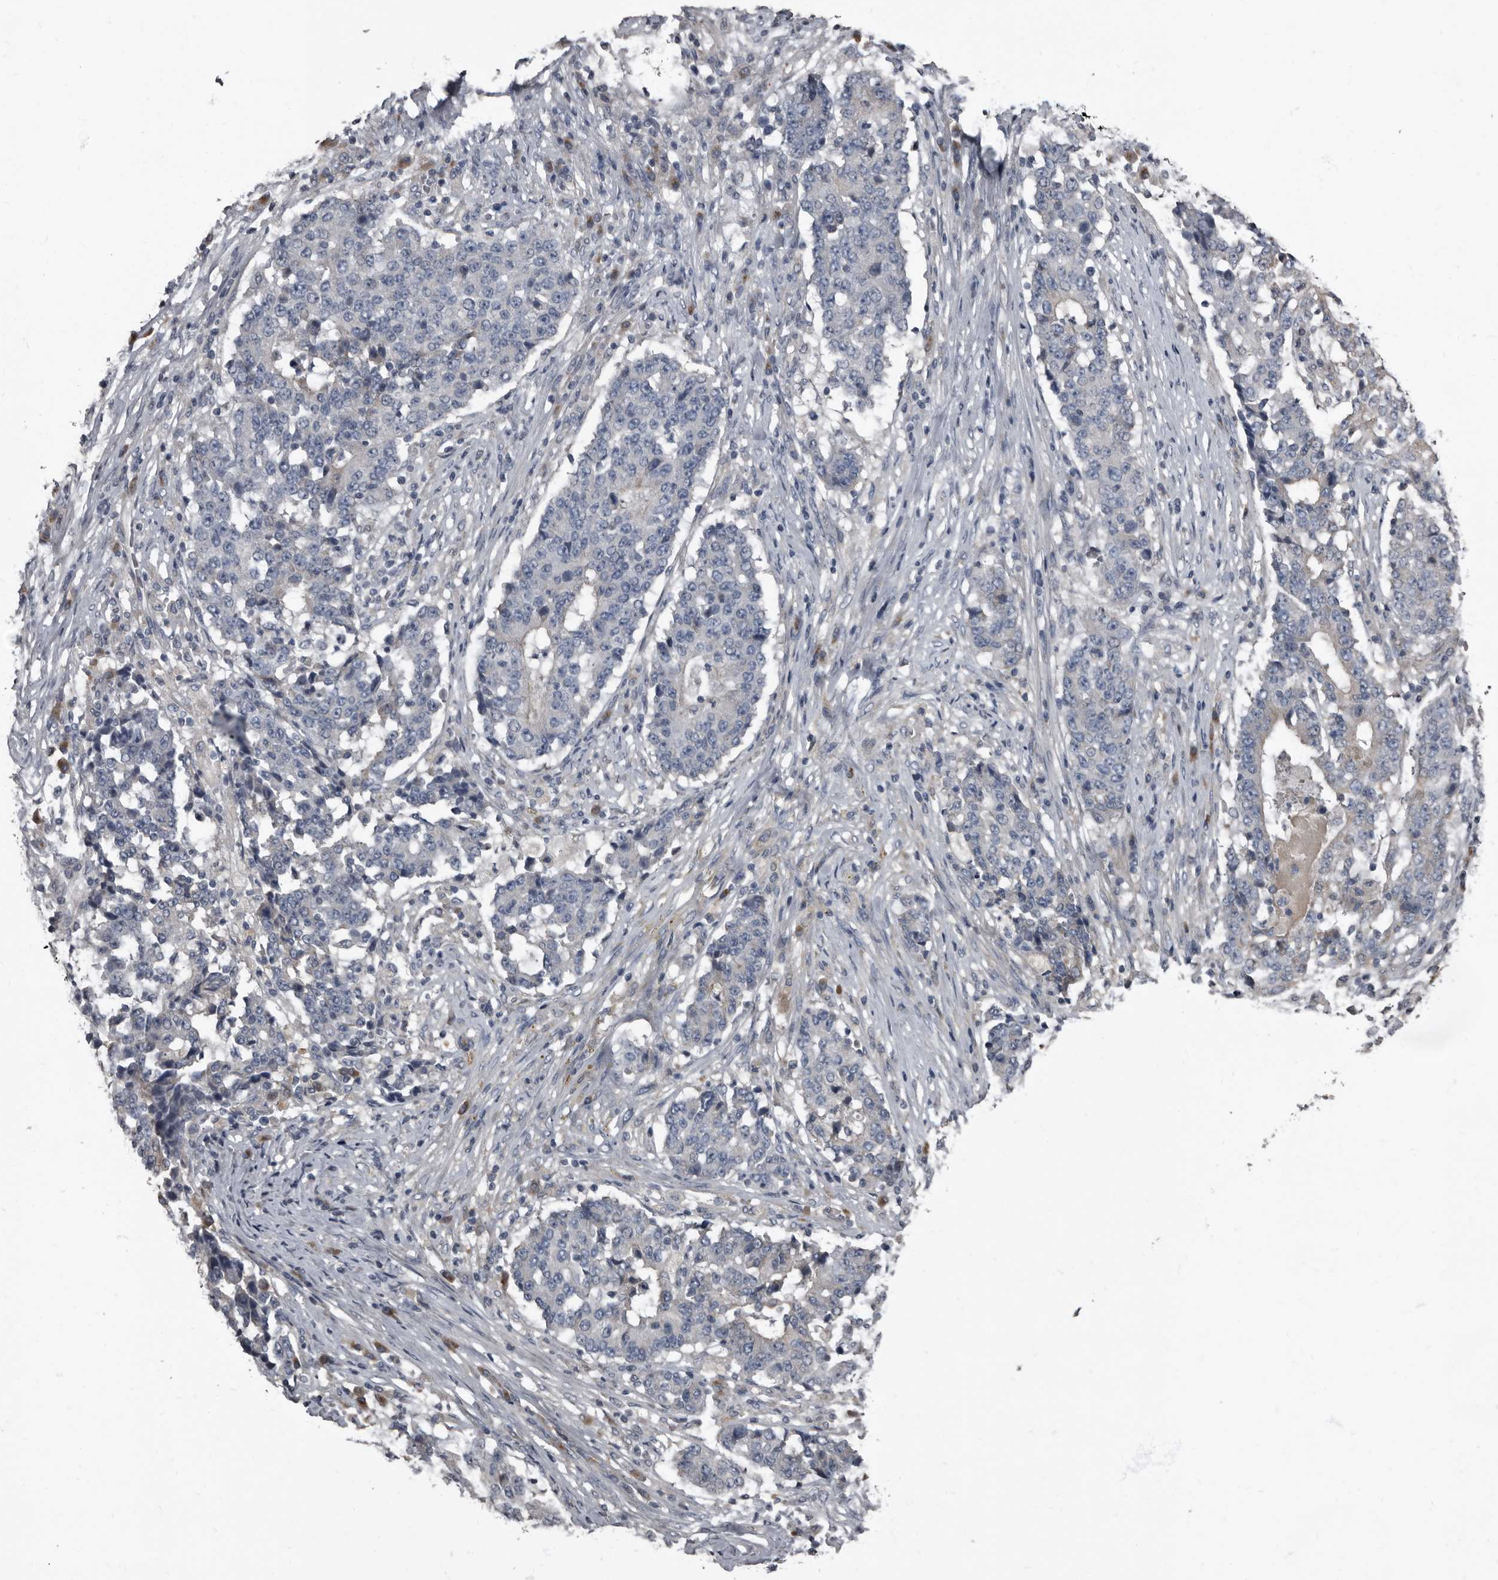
{"staining": {"intensity": "negative", "quantity": "none", "location": "none"}, "tissue": "stomach cancer", "cell_type": "Tumor cells", "image_type": "cancer", "snomed": [{"axis": "morphology", "description": "Adenocarcinoma, NOS"}, {"axis": "topography", "description": "Stomach"}], "caption": "Micrograph shows no protein staining in tumor cells of stomach adenocarcinoma tissue.", "gene": "TPD52L1", "patient": {"sex": "male", "age": 59}}